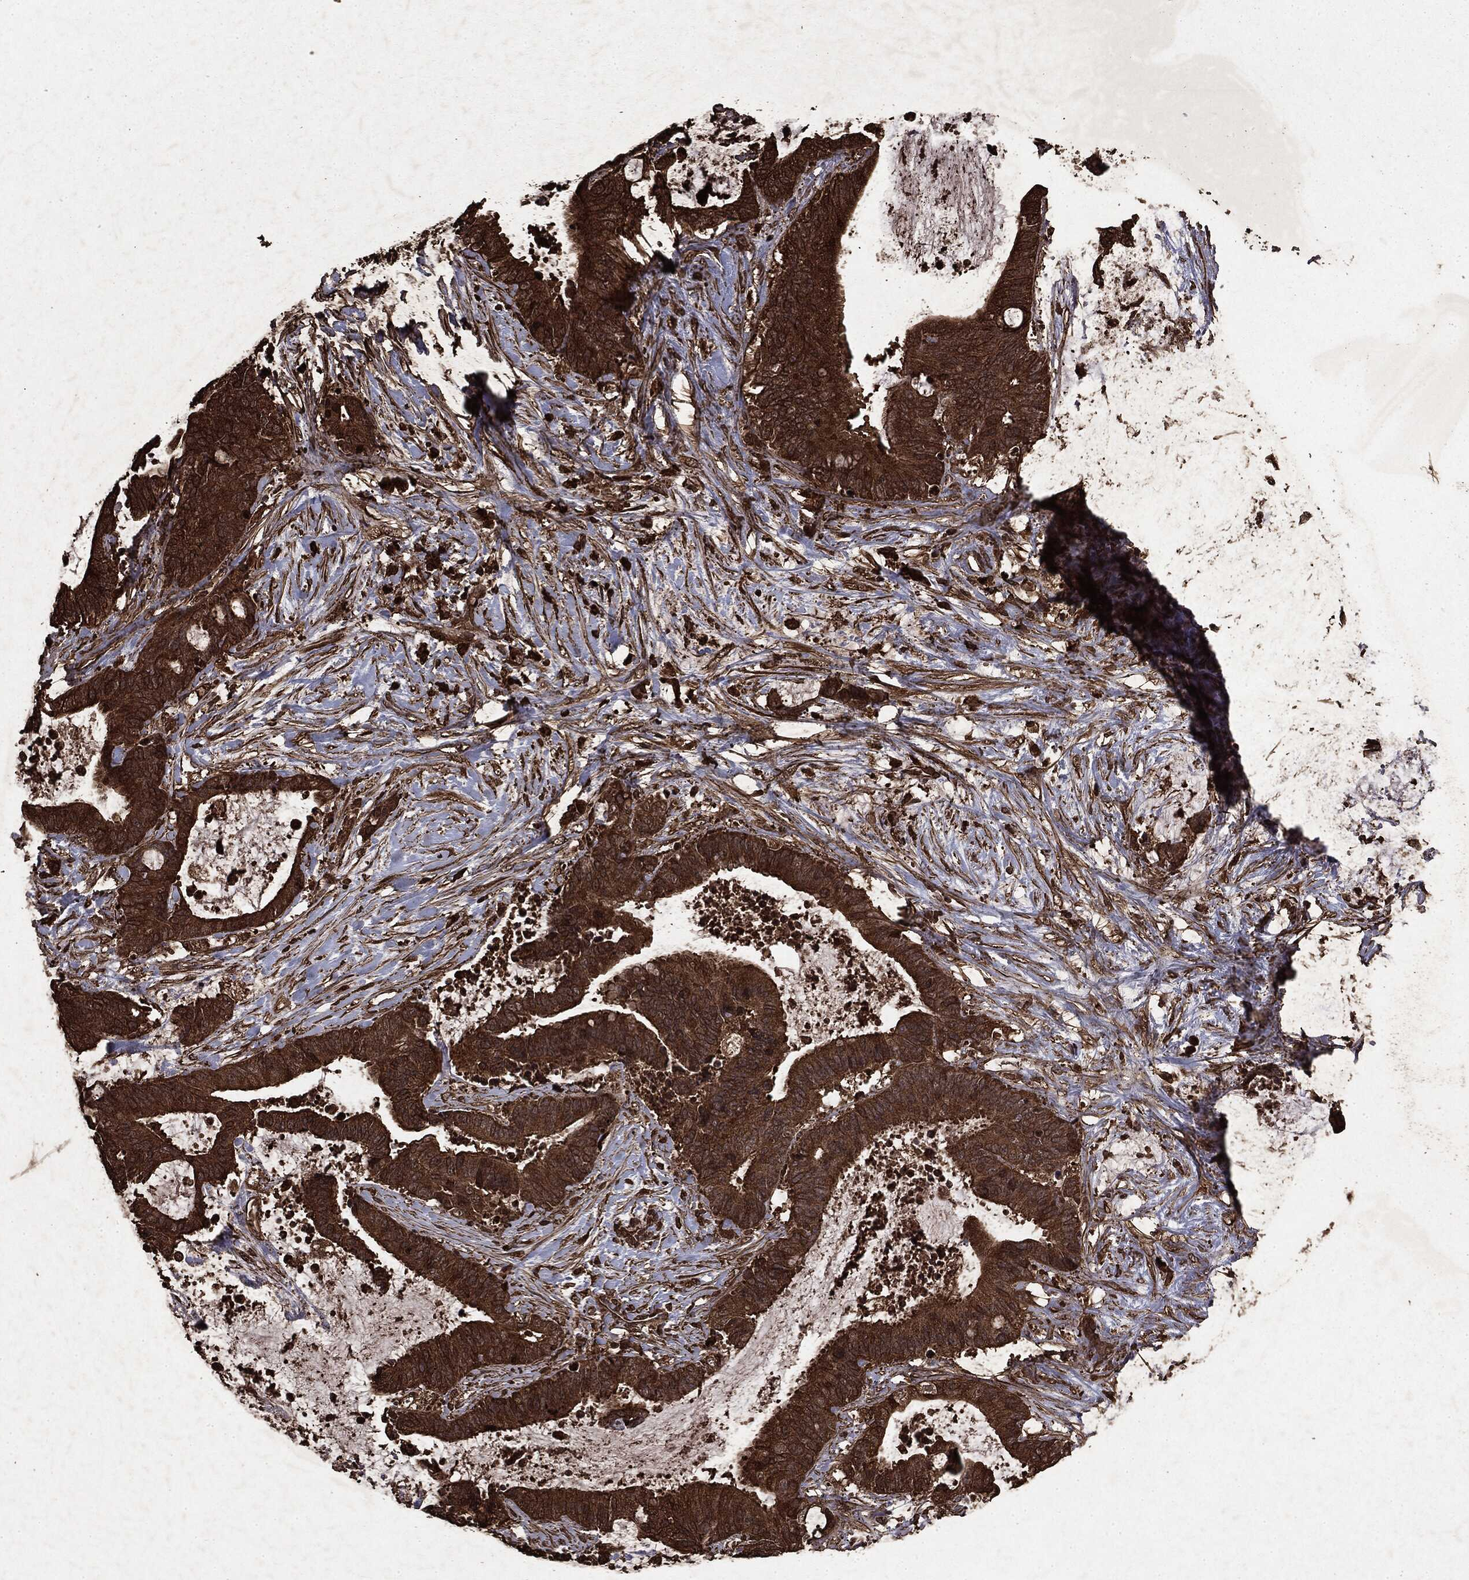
{"staining": {"intensity": "strong", "quantity": ">75%", "location": "cytoplasmic/membranous"}, "tissue": "liver cancer", "cell_type": "Tumor cells", "image_type": "cancer", "snomed": [{"axis": "morphology", "description": "Cholangiocarcinoma"}, {"axis": "topography", "description": "Liver"}], "caption": "Protein staining shows strong cytoplasmic/membranous staining in approximately >75% of tumor cells in cholangiocarcinoma (liver).", "gene": "ARAF", "patient": {"sex": "female", "age": 73}}